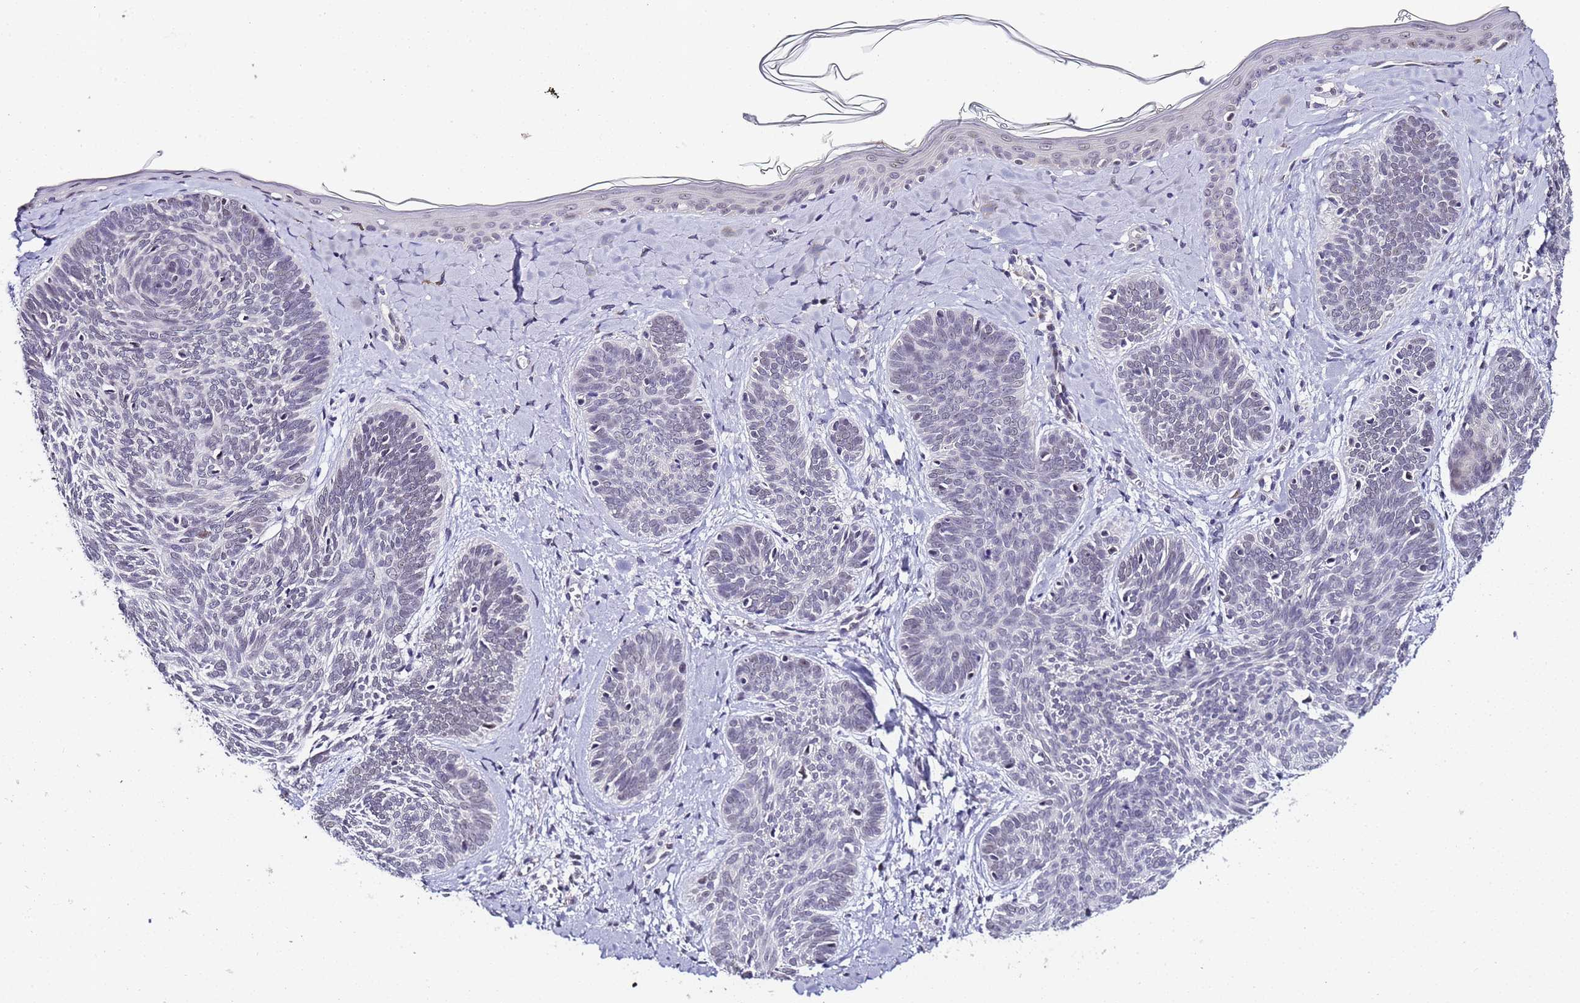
{"staining": {"intensity": "negative", "quantity": "none", "location": "none"}, "tissue": "skin cancer", "cell_type": "Tumor cells", "image_type": "cancer", "snomed": [{"axis": "morphology", "description": "Basal cell carcinoma"}, {"axis": "topography", "description": "Skin"}], "caption": "High magnification brightfield microscopy of basal cell carcinoma (skin) stained with DAB (brown) and counterstained with hematoxylin (blue): tumor cells show no significant positivity.", "gene": "LSM3", "patient": {"sex": "female", "age": 81}}